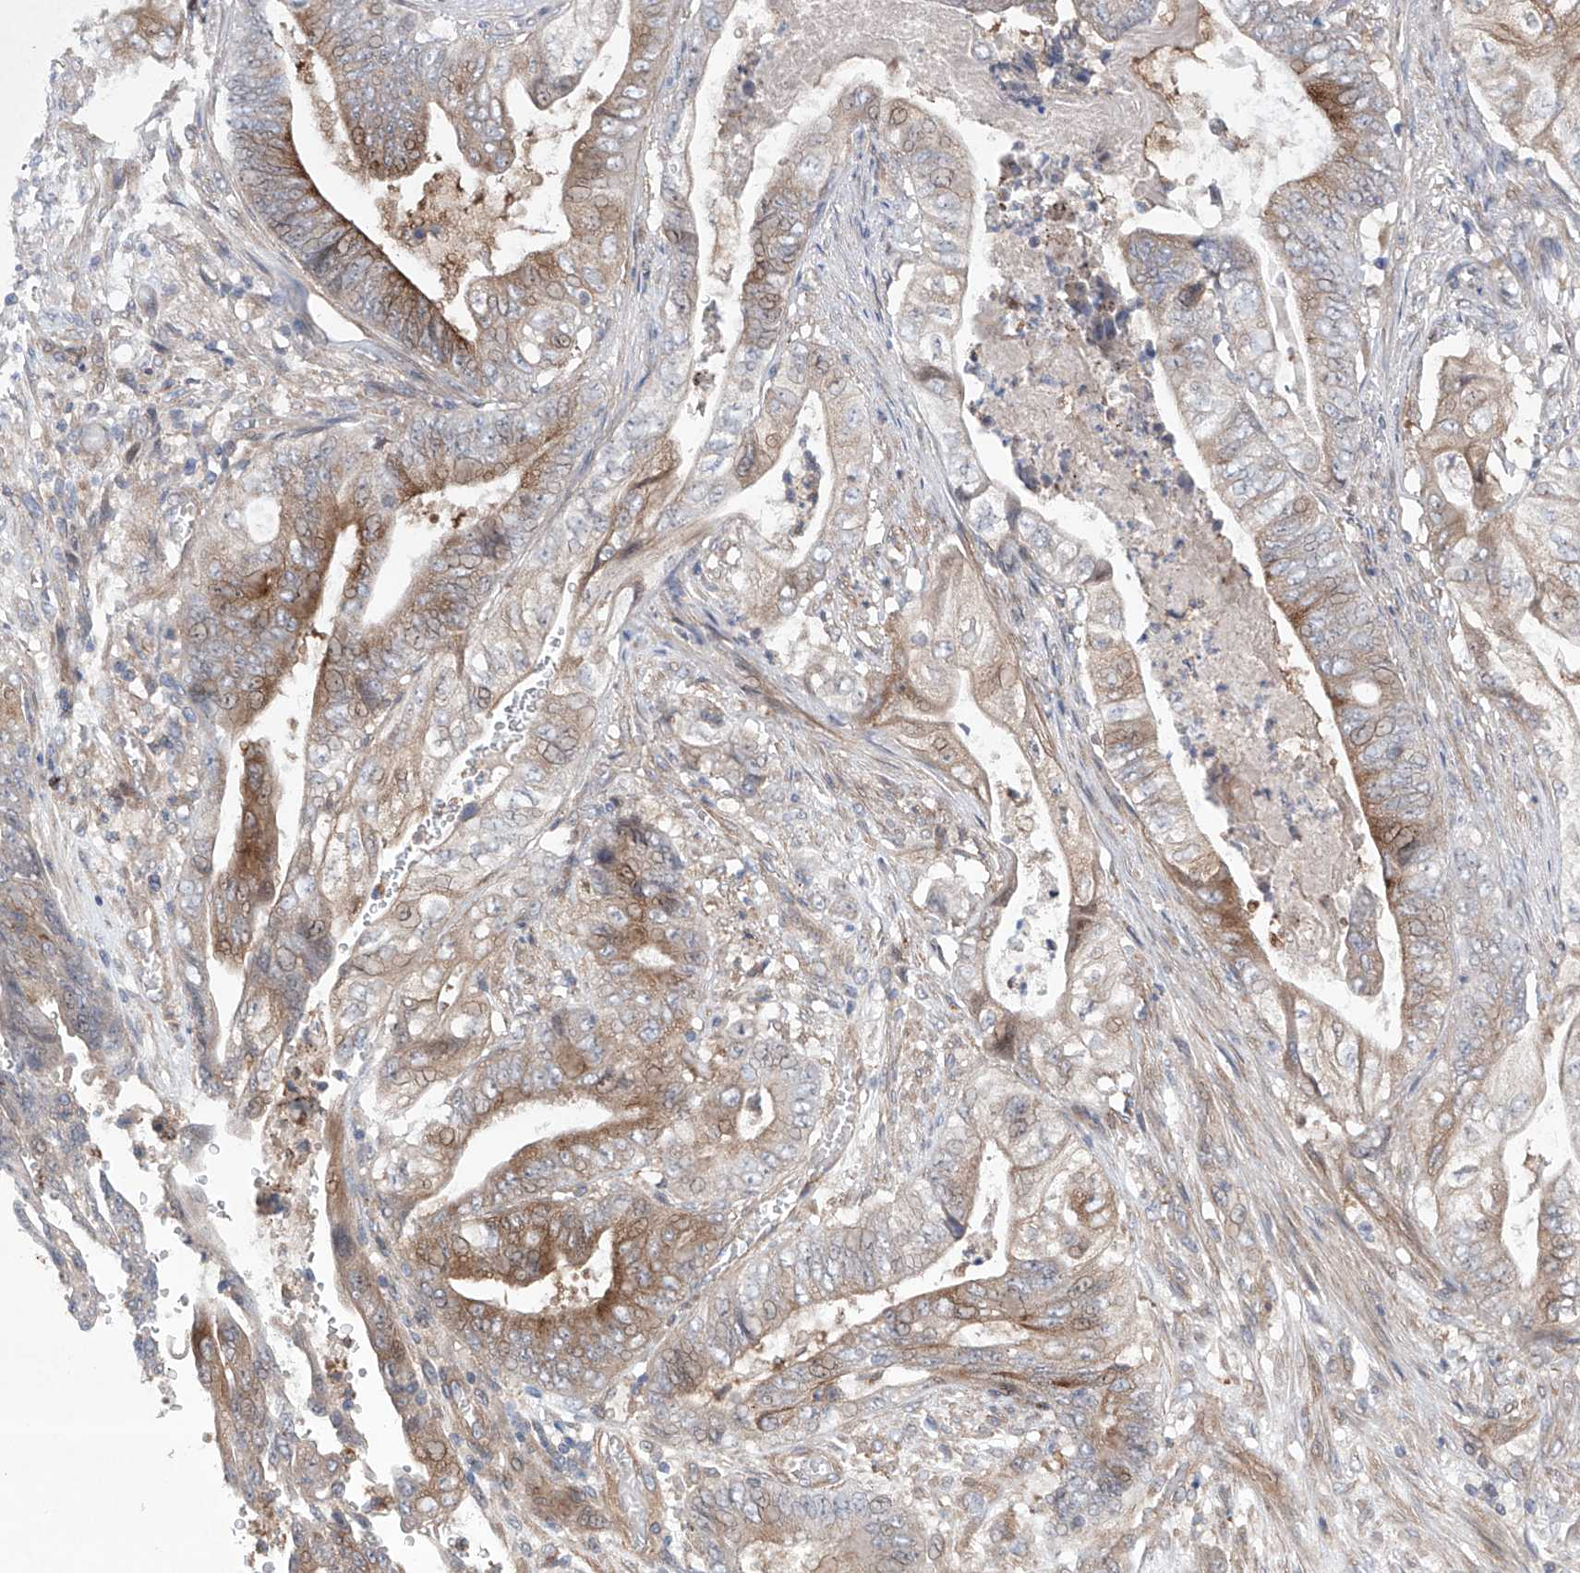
{"staining": {"intensity": "moderate", "quantity": "25%-75%", "location": "cytoplasmic/membranous"}, "tissue": "stomach cancer", "cell_type": "Tumor cells", "image_type": "cancer", "snomed": [{"axis": "morphology", "description": "Adenocarcinoma, NOS"}, {"axis": "topography", "description": "Stomach"}], "caption": "The image demonstrates a brown stain indicating the presence of a protein in the cytoplasmic/membranous of tumor cells in stomach cancer.", "gene": "KLC4", "patient": {"sex": "female", "age": 73}}